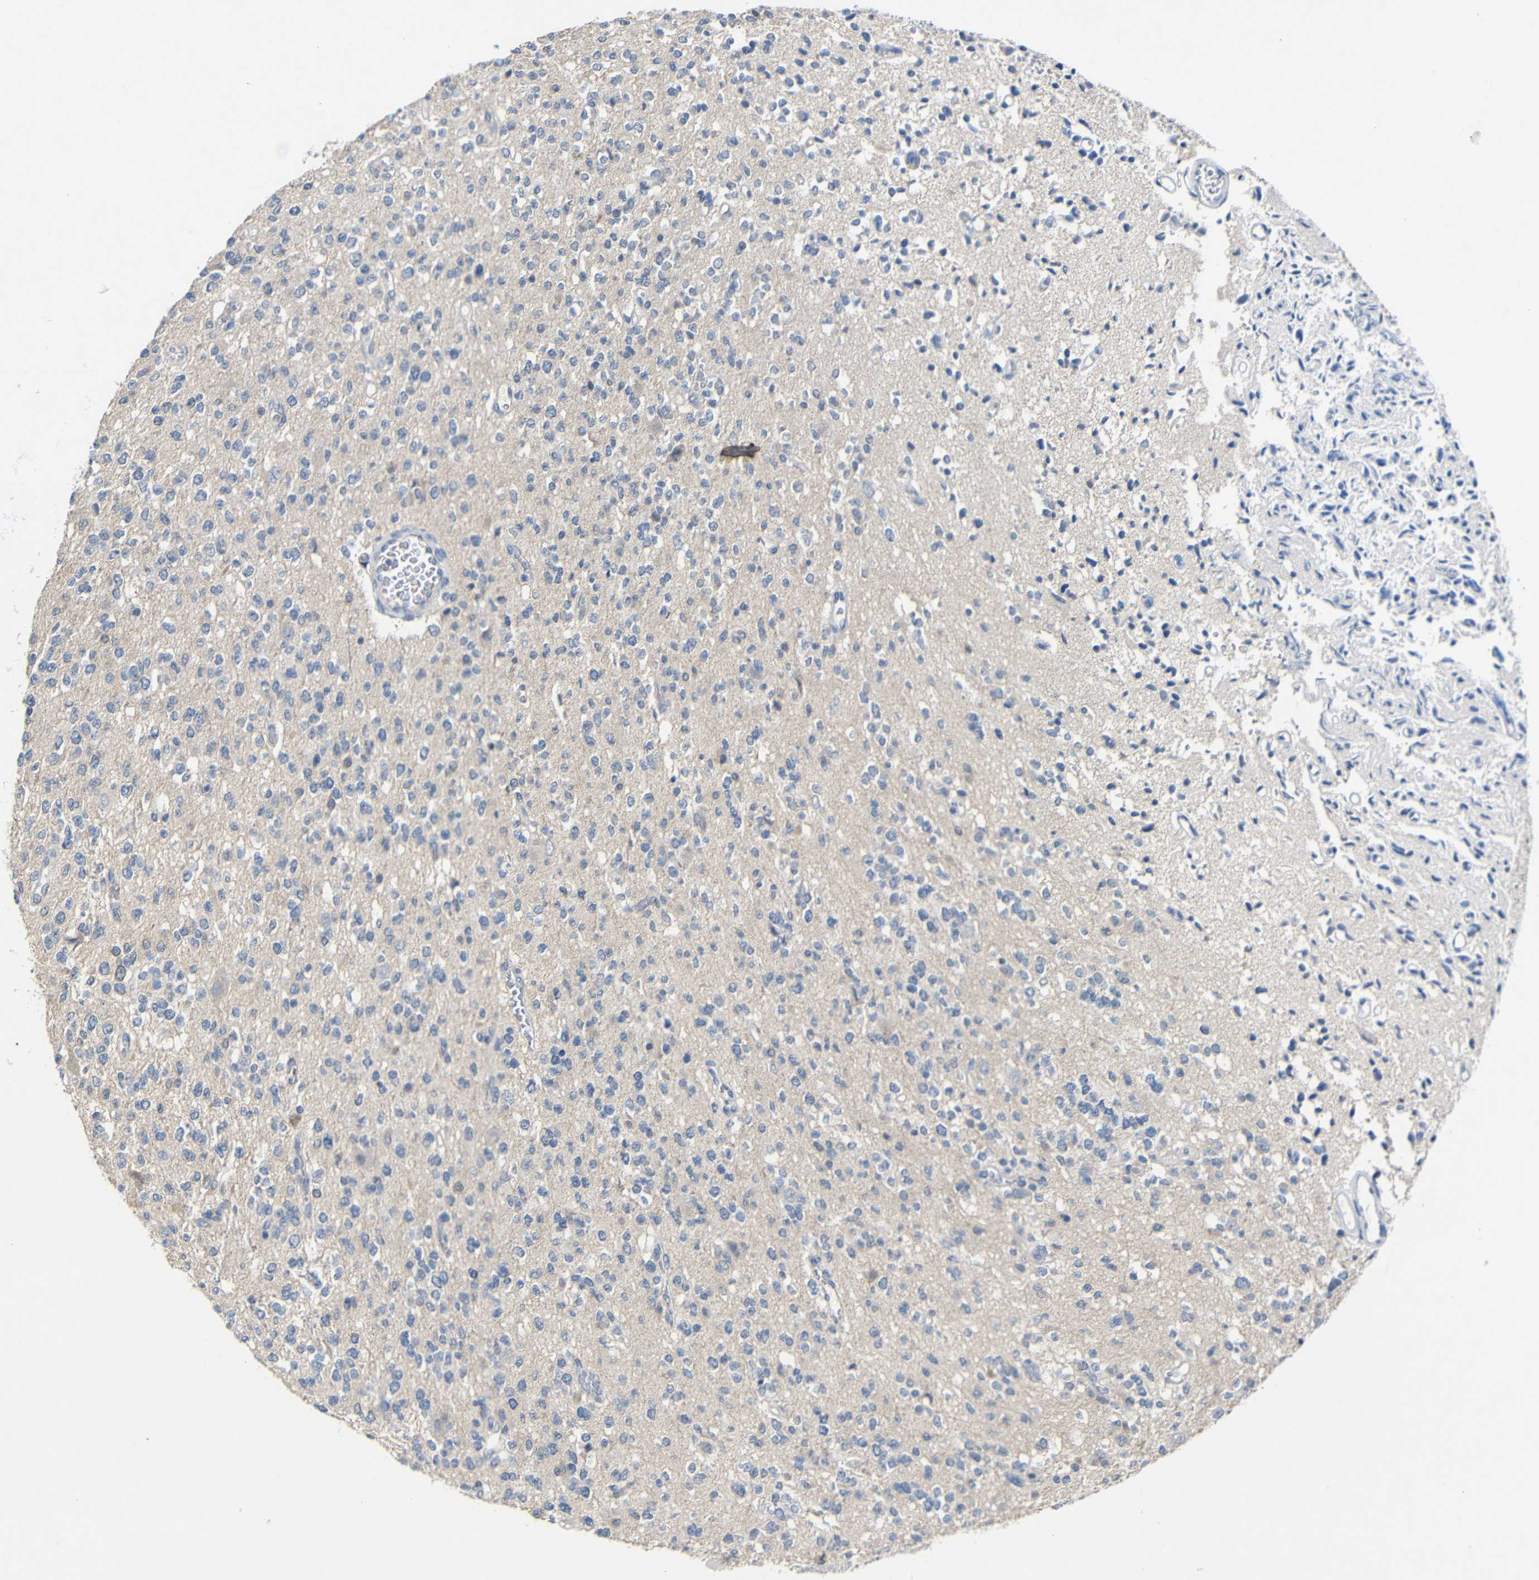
{"staining": {"intensity": "negative", "quantity": "none", "location": "none"}, "tissue": "glioma", "cell_type": "Tumor cells", "image_type": "cancer", "snomed": [{"axis": "morphology", "description": "Glioma, malignant, Low grade"}, {"axis": "topography", "description": "Brain"}], "caption": "Immunohistochemistry of human malignant low-grade glioma shows no positivity in tumor cells.", "gene": "HNF1A", "patient": {"sex": "male", "age": 38}}